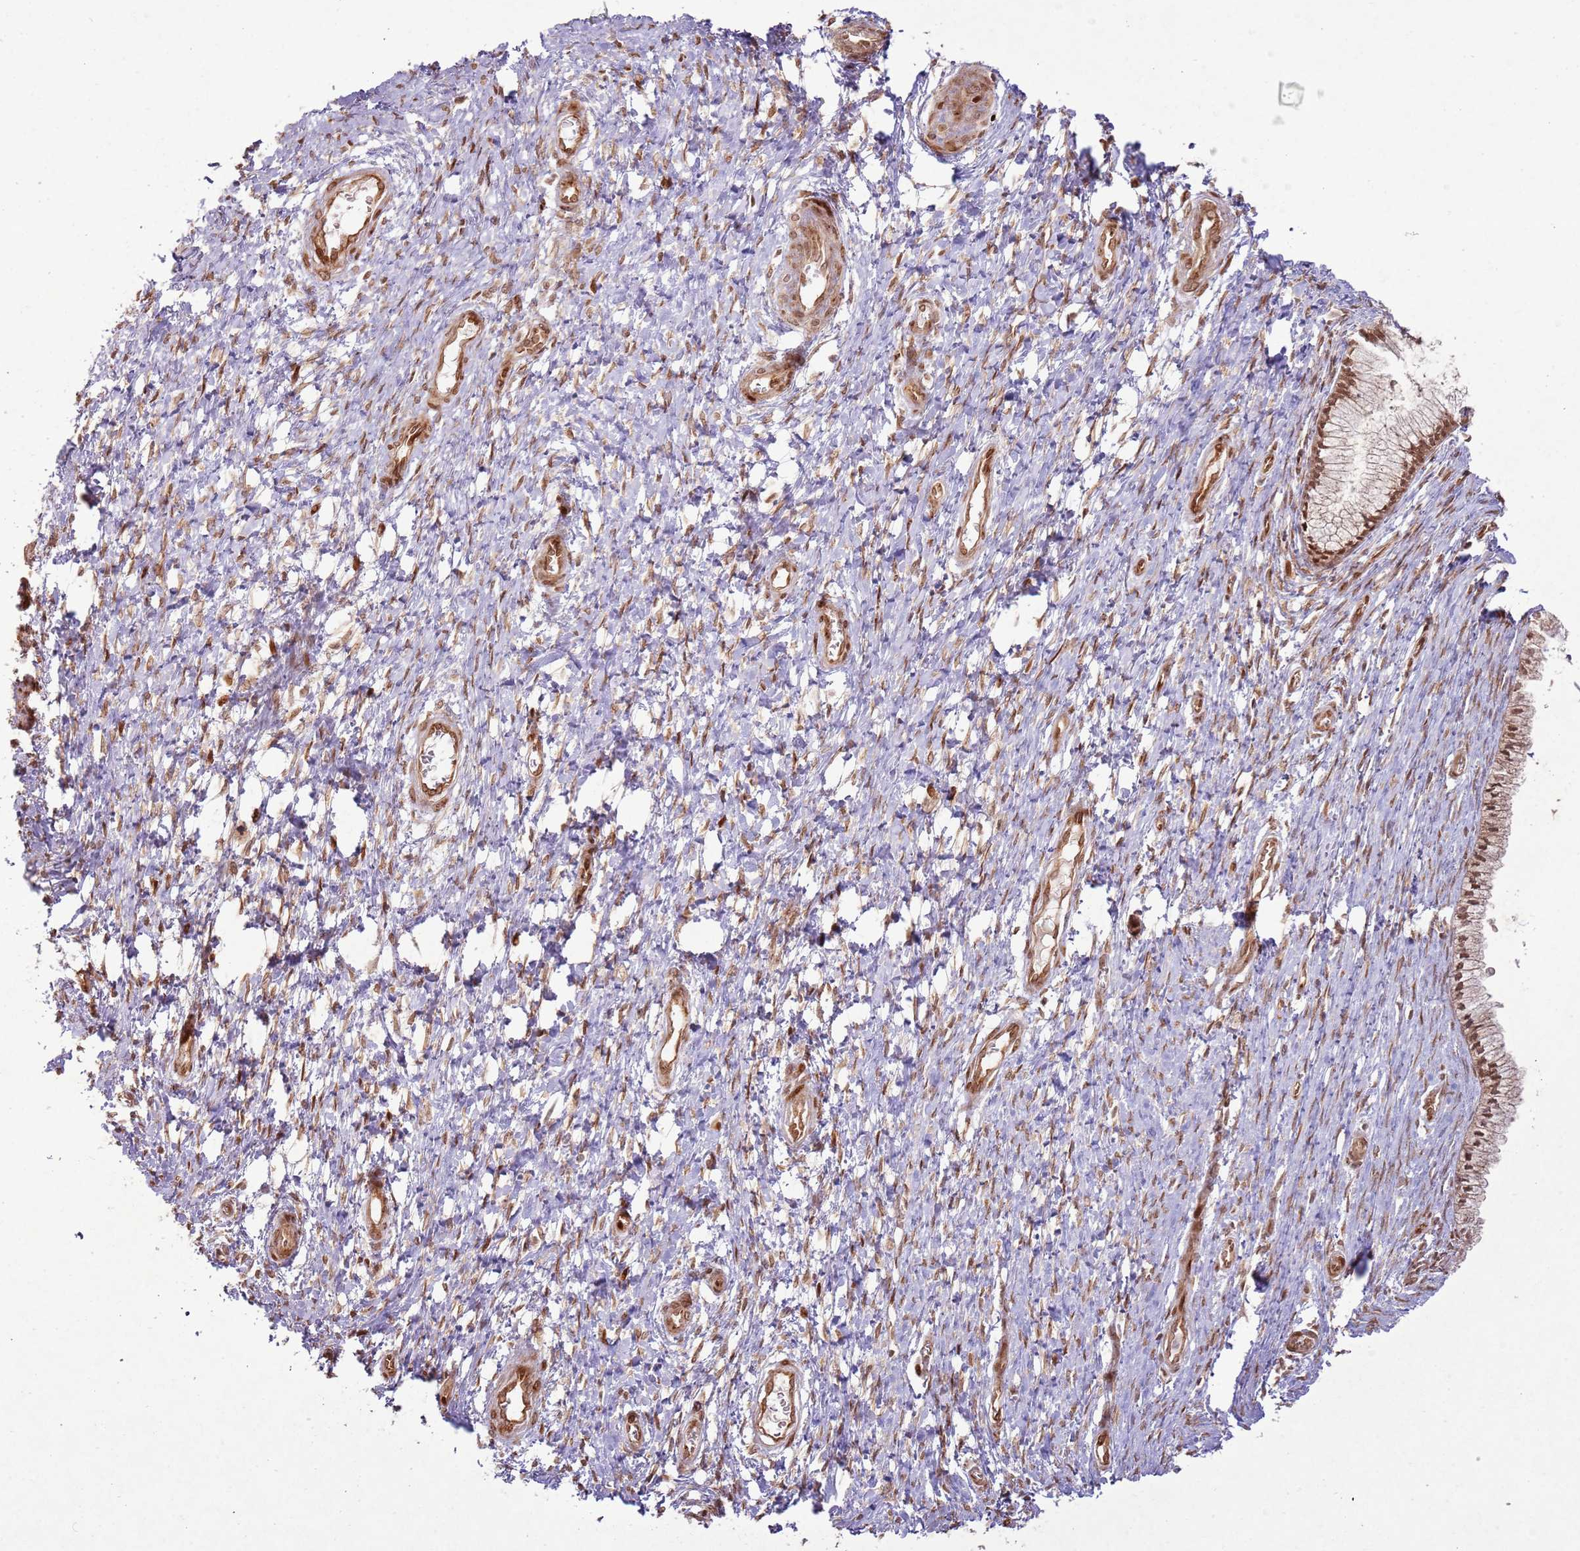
{"staining": {"intensity": "moderate", "quantity": ">75%", "location": "cytoplasmic/membranous,nuclear"}, "tissue": "cervix", "cell_type": "Glandular cells", "image_type": "normal", "snomed": [{"axis": "morphology", "description": "Normal tissue, NOS"}, {"axis": "topography", "description": "Cervix"}], "caption": "Glandular cells show moderate cytoplasmic/membranous,nuclear expression in about >75% of cells in normal cervix. (Brightfield microscopy of DAB IHC at high magnification).", "gene": "KLHL36", "patient": {"sex": "female", "age": 55}}